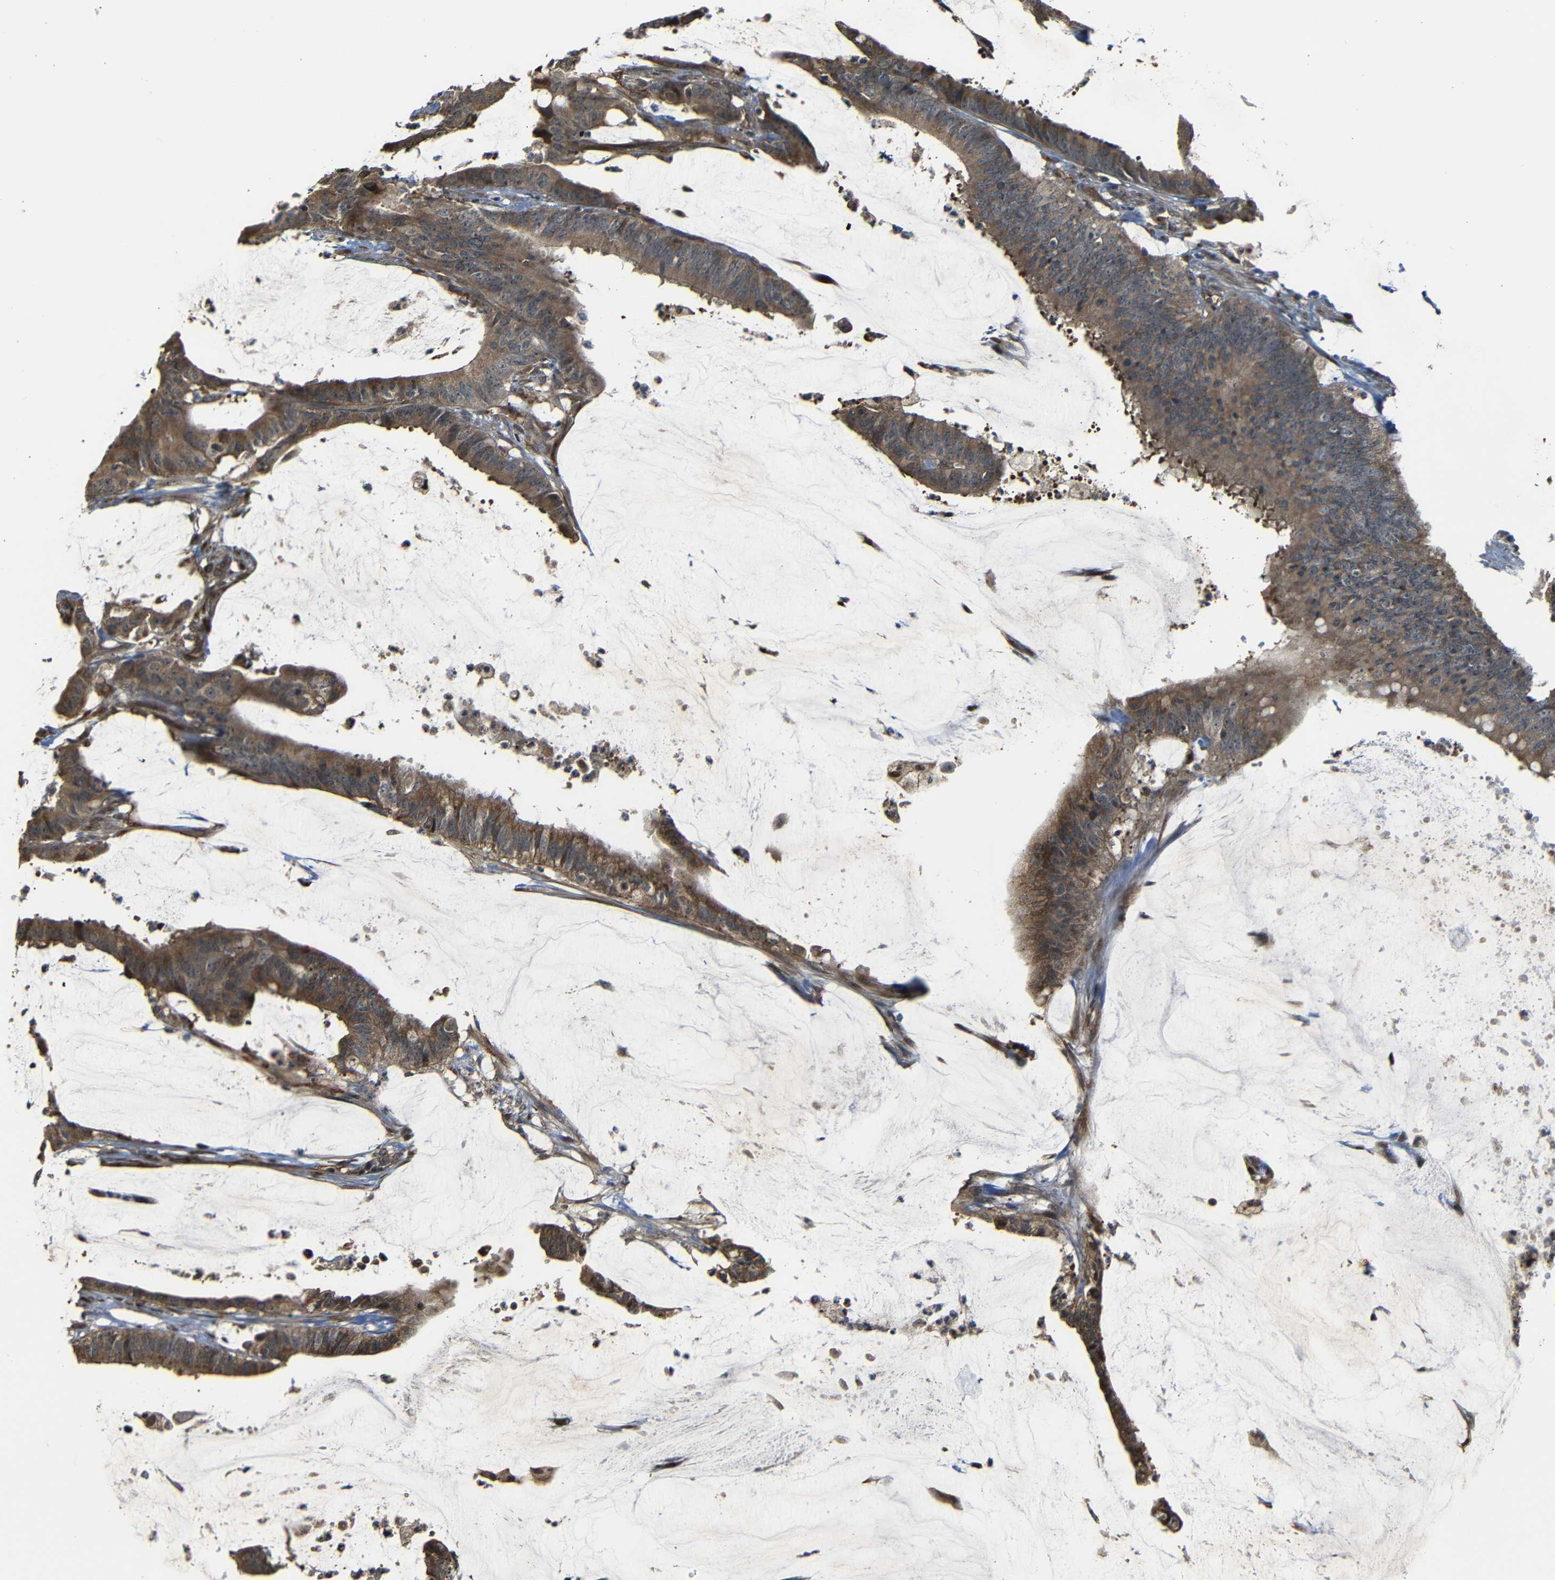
{"staining": {"intensity": "moderate", "quantity": ">75%", "location": "cytoplasmic/membranous"}, "tissue": "colorectal cancer", "cell_type": "Tumor cells", "image_type": "cancer", "snomed": [{"axis": "morphology", "description": "Adenocarcinoma, NOS"}, {"axis": "topography", "description": "Rectum"}], "caption": "Colorectal cancer stained with immunohistochemistry (IHC) shows moderate cytoplasmic/membranous positivity in about >75% of tumor cells. The staining is performed using DAB brown chromogen to label protein expression. The nuclei are counter-stained blue using hematoxylin.", "gene": "RELL1", "patient": {"sex": "female", "age": 66}}